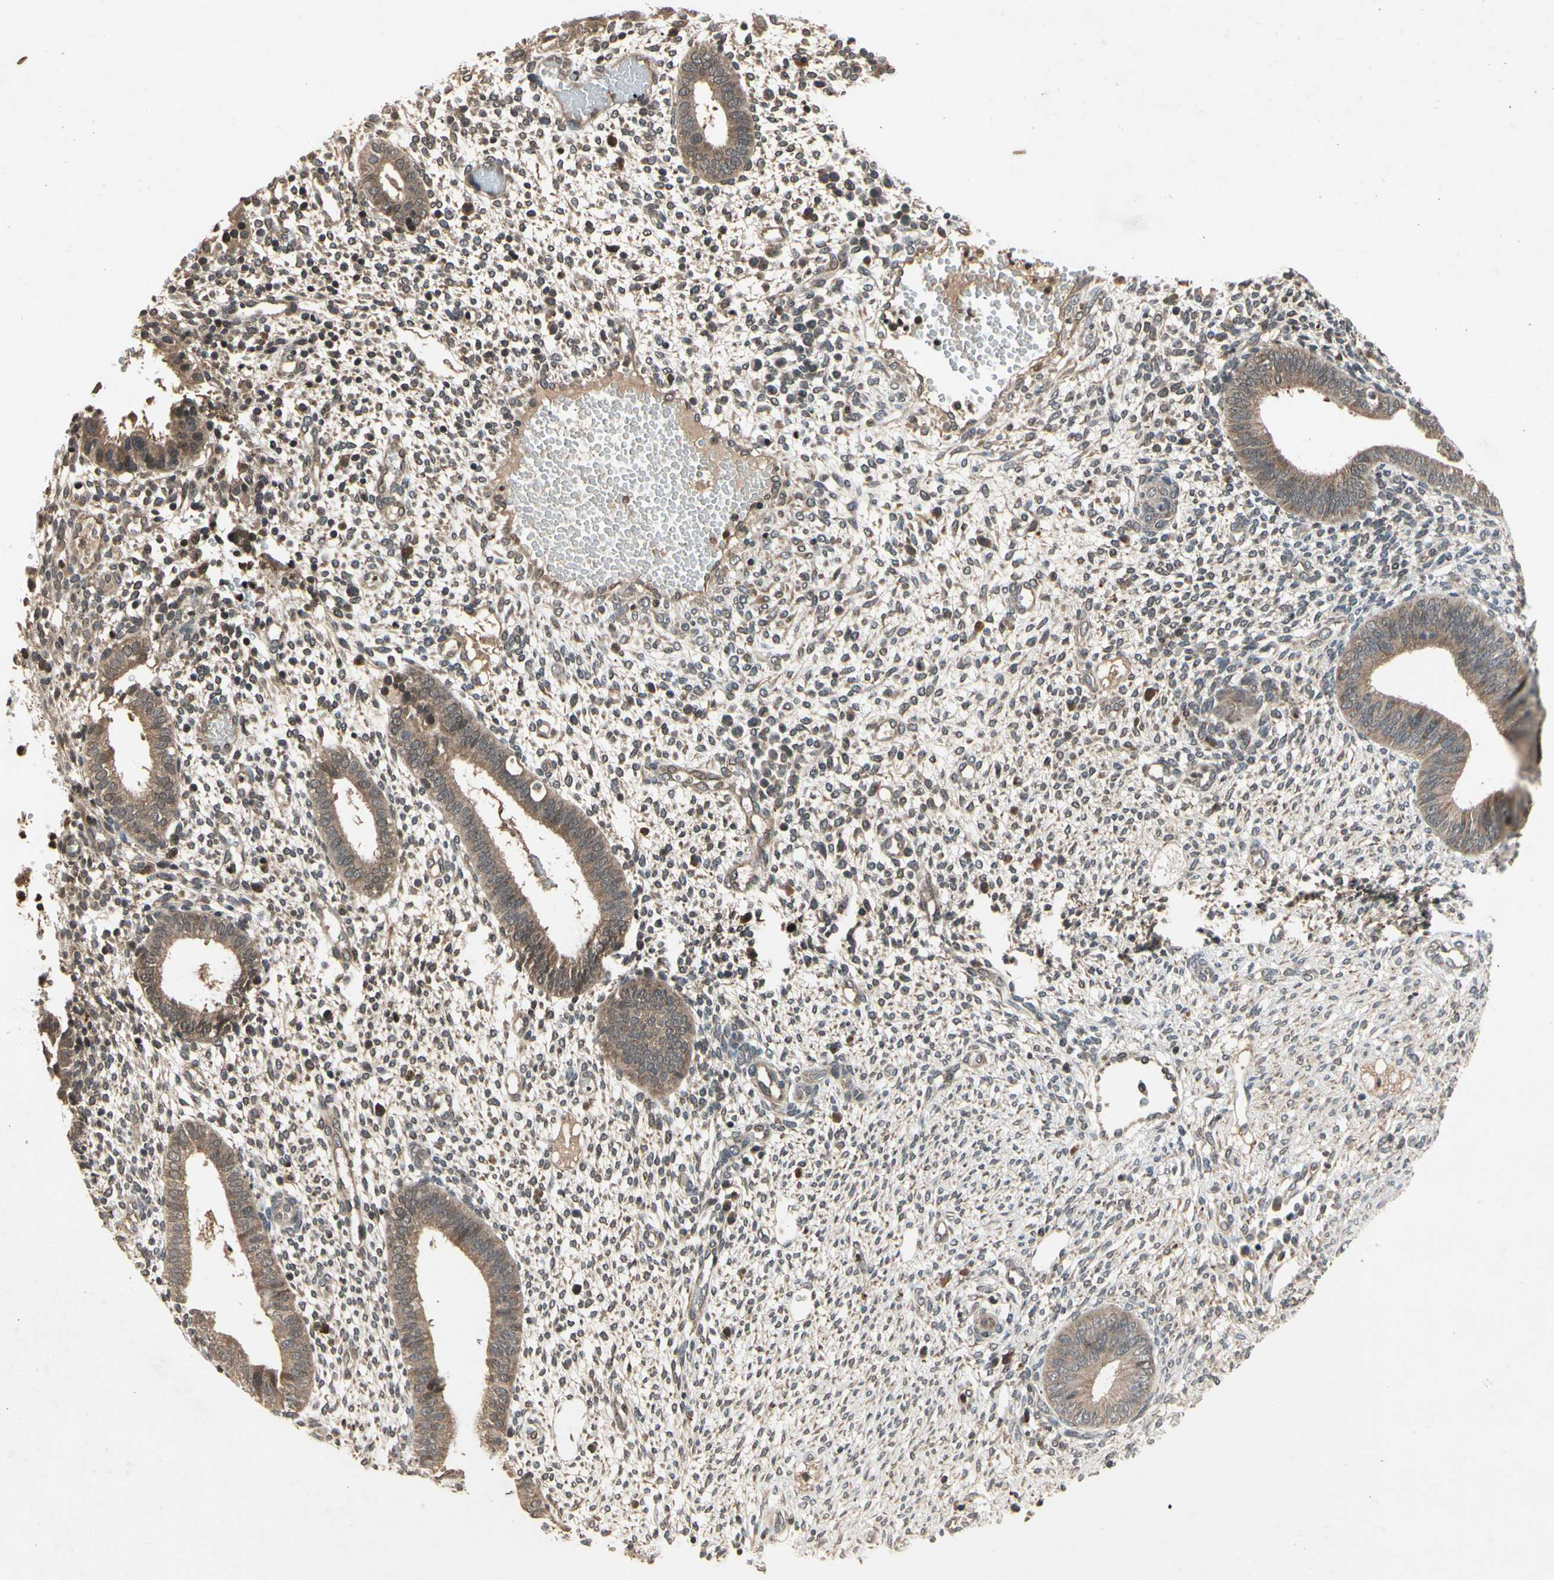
{"staining": {"intensity": "moderate", "quantity": "25%-75%", "location": "cytoplasmic/membranous"}, "tissue": "endometrium", "cell_type": "Cells in endometrial stroma", "image_type": "normal", "snomed": [{"axis": "morphology", "description": "Normal tissue, NOS"}, {"axis": "topography", "description": "Endometrium"}], "caption": "DAB (3,3'-diaminobenzidine) immunohistochemical staining of unremarkable endometrium shows moderate cytoplasmic/membranous protein positivity in about 25%-75% of cells in endometrial stroma.", "gene": "DPY19L3", "patient": {"sex": "female", "age": 35}}